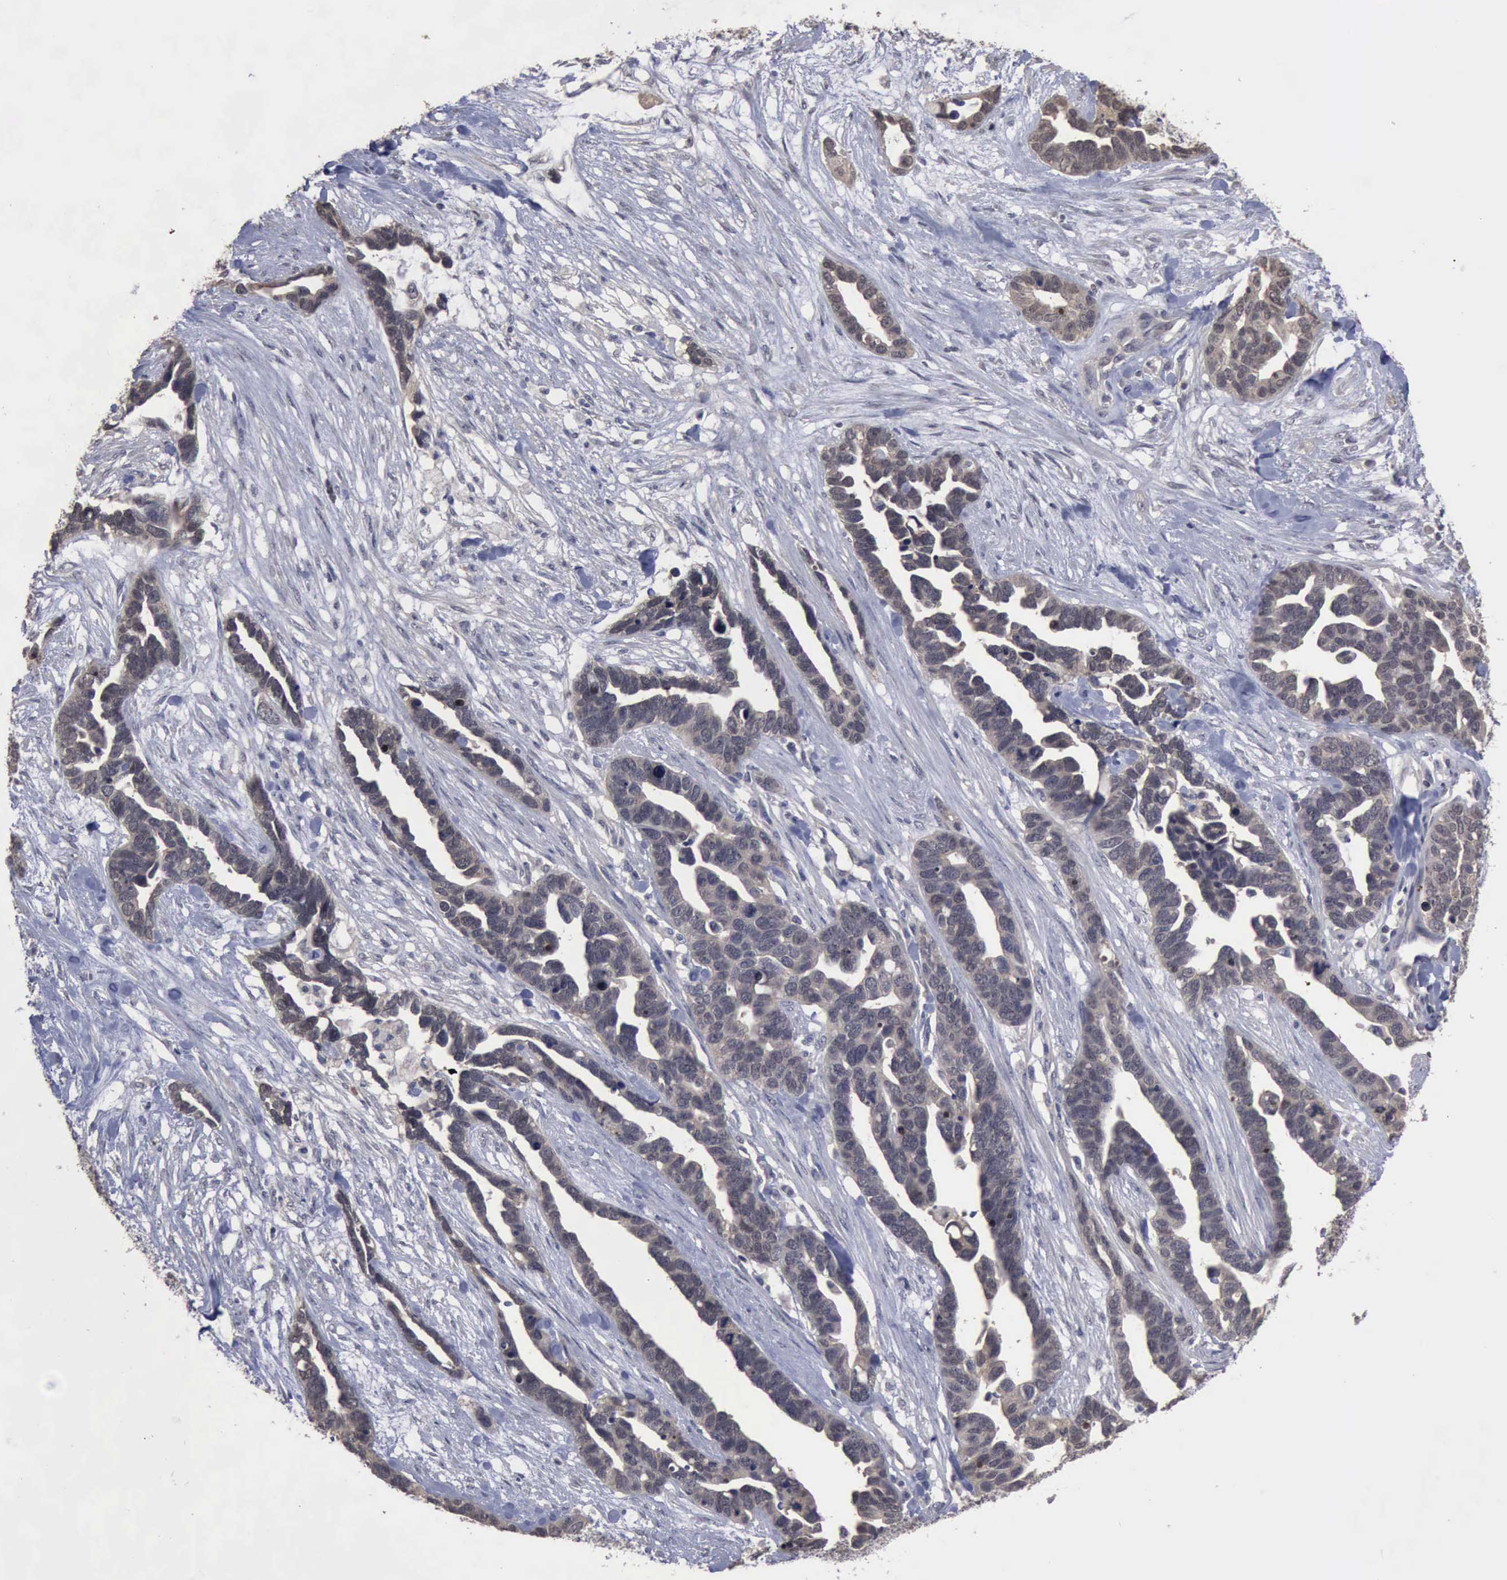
{"staining": {"intensity": "weak", "quantity": "25%-75%", "location": "cytoplasmic/membranous"}, "tissue": "ovarian cancer", "cell_type": "Tumor cells", "image_type": "cancer", "snomed": [{"axis": "morphology", "description": "Cystadenocarcinoma, serous, NOS"}, {"axis": "topography", "description": "Ovary"}], "caption": "Immunohistochemical staining of ovarian cancer reveals low levels of weak cytoplasmic/membranous protein staining in approximately 25%-75% of tumor cells.", "gene": "CRKL", "patient": {"sex": "female", "age": 54}}